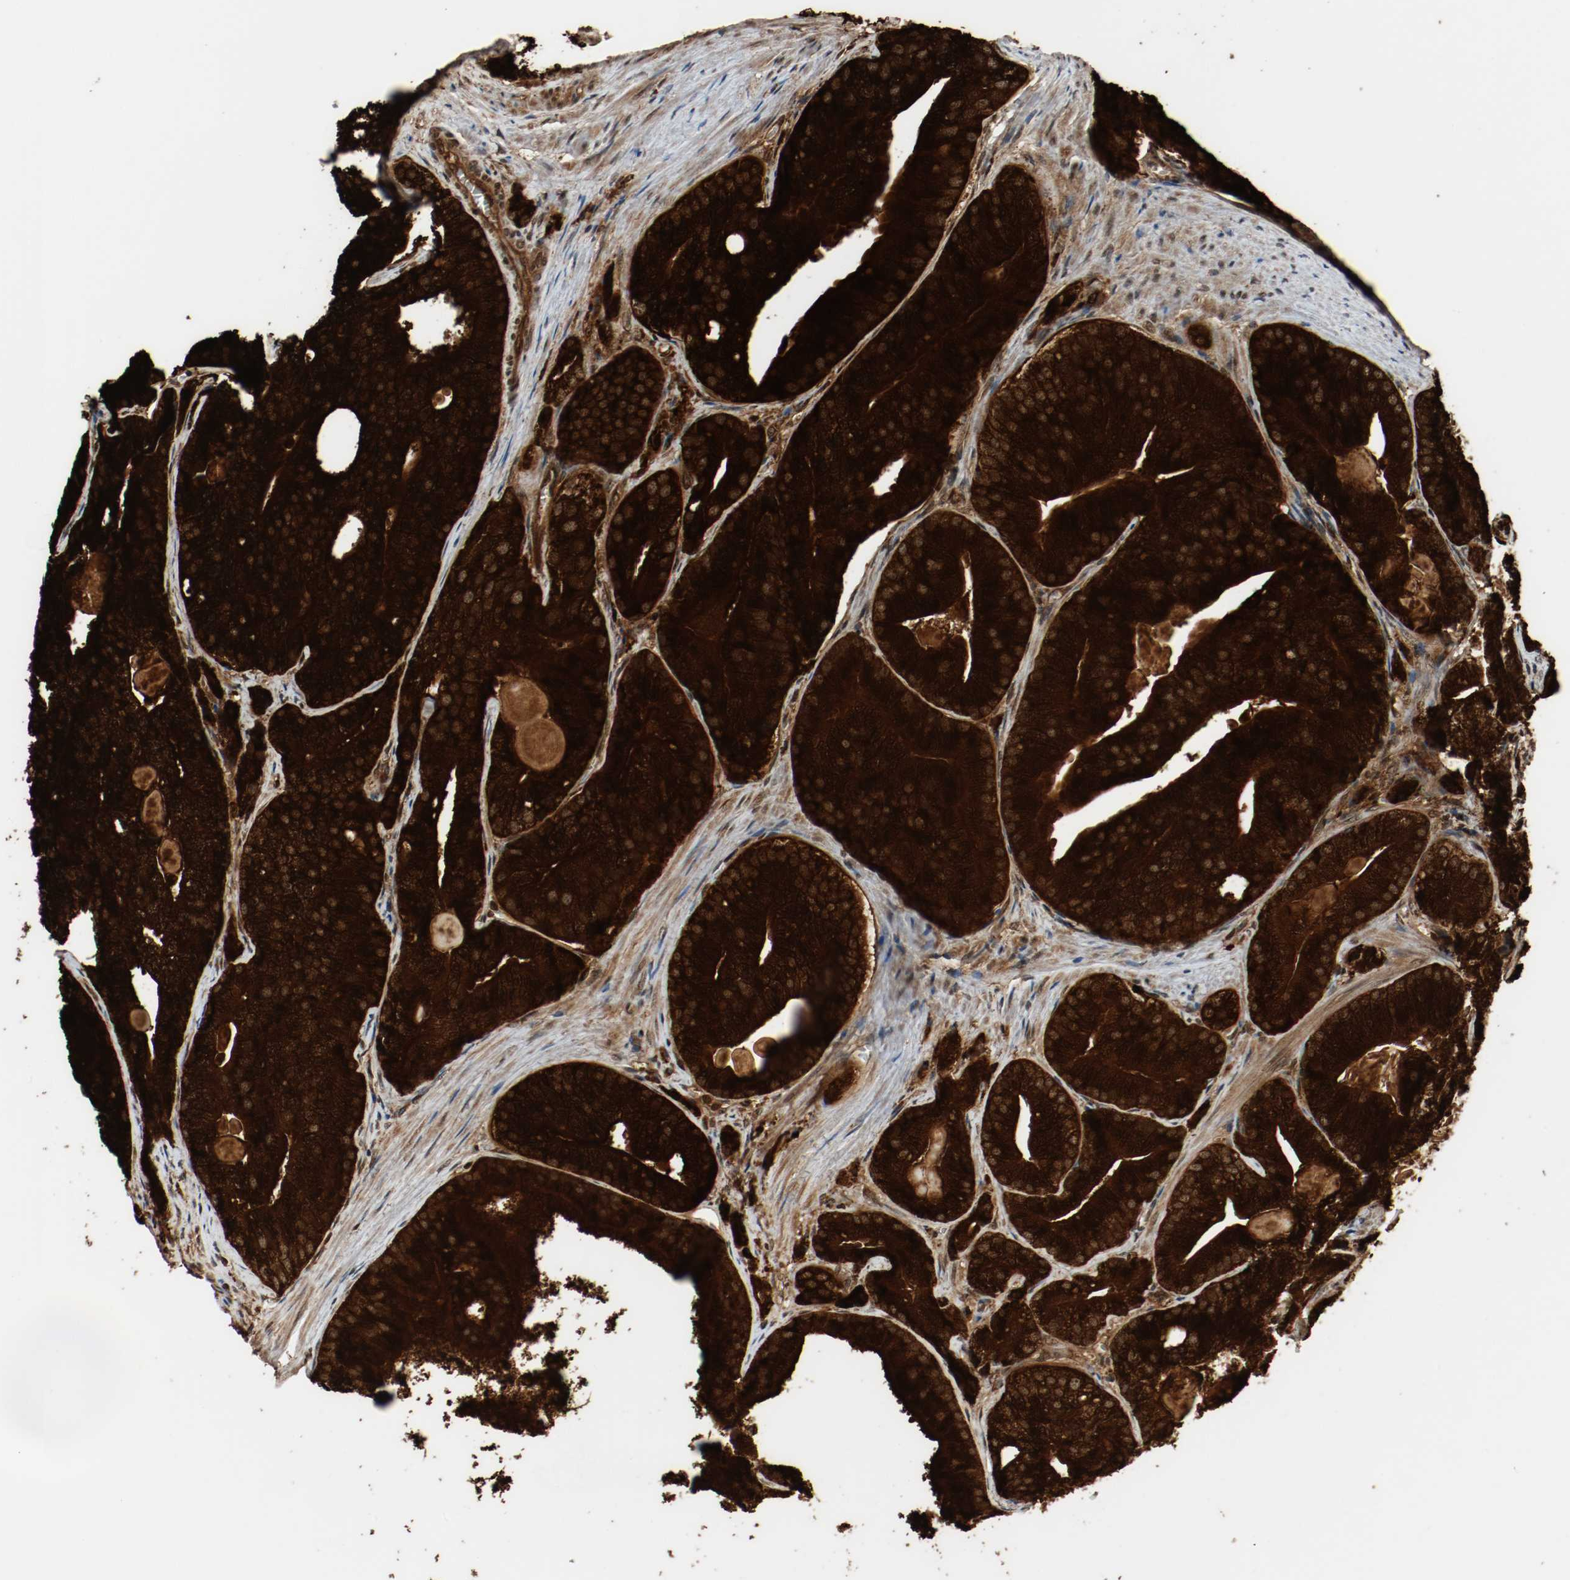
{"staining": {"intensity": "strong", "quantity": ">75%", "location": "cytoplasmic/membranous"}, "tissue": "prostate cancer", "cell_type": "Tumor cells", "image_type": "cancer", "snomed": [{"axis": "morphology", "description": "Adenocarcinoma, Low grade"}, {"axis": "topography", "description": "Prostate"}], "caption": "Protein staining of low-grade adenocarcinoma (prostate) tissue reveals strong cytoplasmic/membranous expression in approximately >75% of tumor cells.", "gene": "LAMP2", "patient": {"sex": "male", "age": 69}}